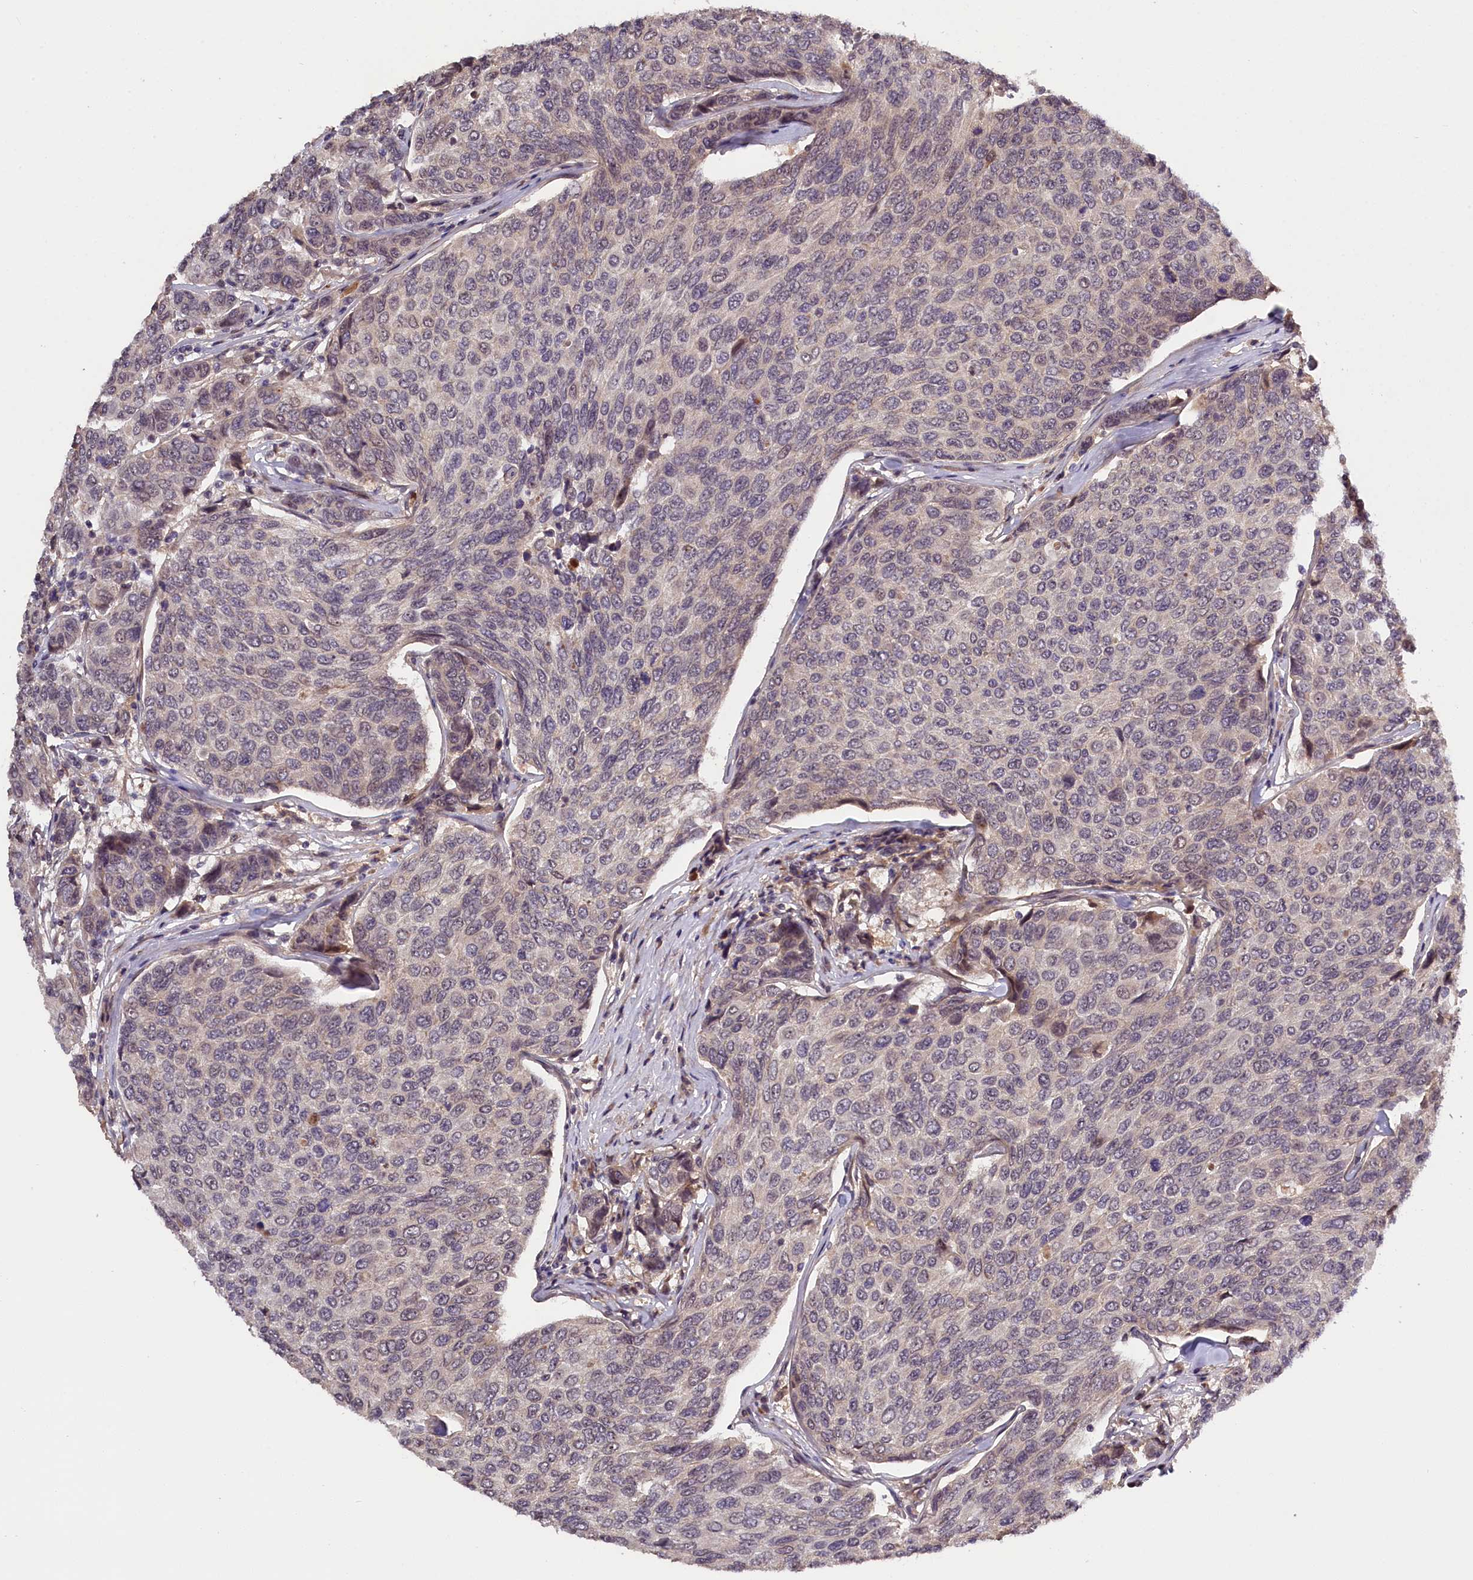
{"staining": {"intensity": "weak", "quantity": "<25%", "location": "cytoplasmic/membranous"}, "tissue": "breast cancer", "cell_type": "Tumor cells", "image_type": "cancer", "snomed": [{"axis": "morphology", "description": "Duct carcinoma"}, {"axis": "topography", "description": "Breast"}], "caption": "Tumor cells are negative for protein expression in human breast intraductal carcinoma.", "gene": "ZNF480", "patient": {"sex": "female", "age": 55}}